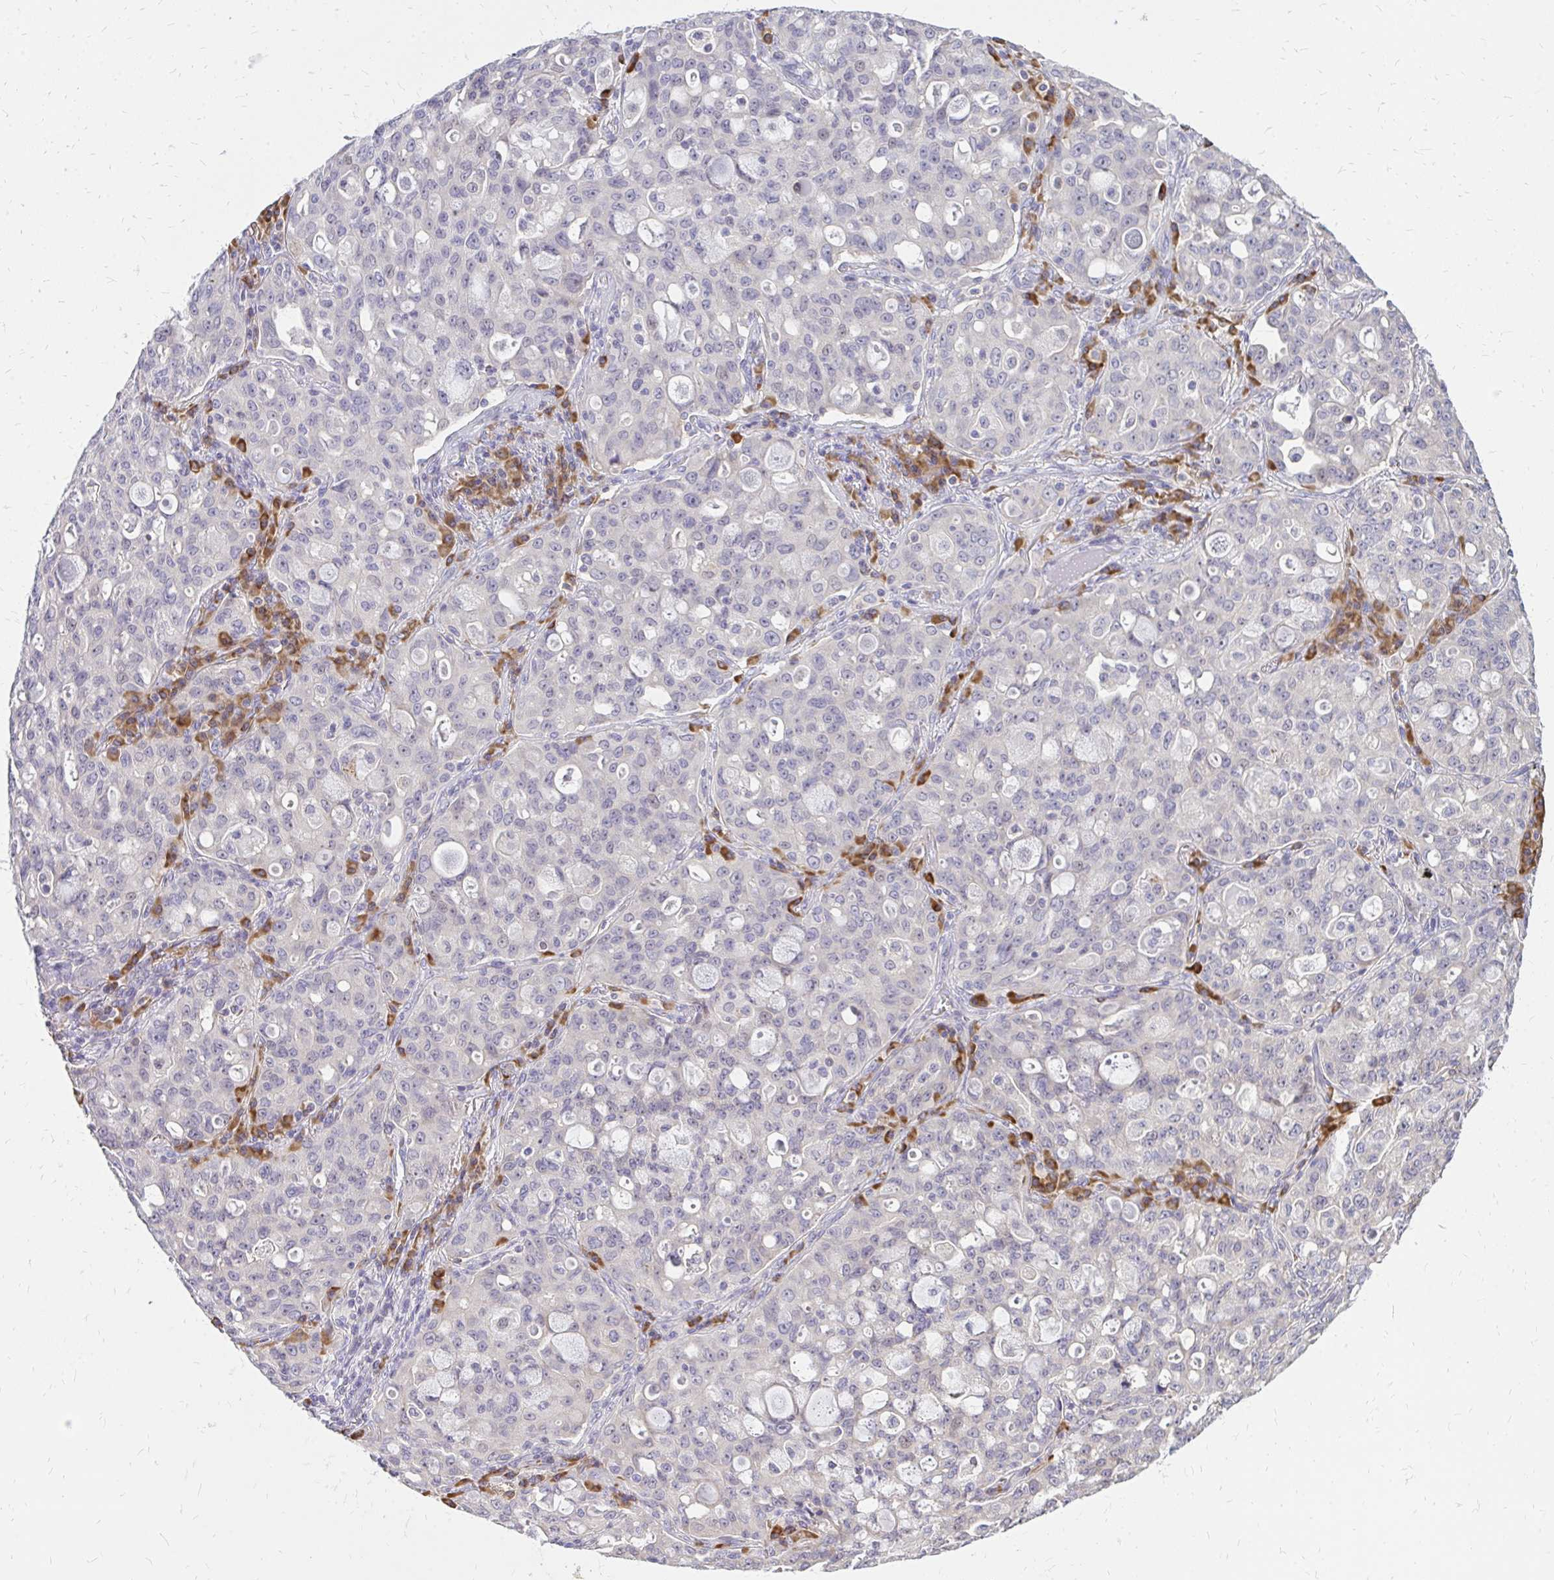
{"staining": {"intensity": "negative", "quantity": "none", "location": "none"}, "tissue": "lung cancer", "cell_type": "Tumor cells", "image_type": "cancer", "snomed": [{"axis": "morphology", "description": "Adenocarcinoma, NOS"}, {"axis": "topography", "description": "Lung"}], "caption": "An image of lung adenocarcinoma stained for a protein displays no brown staining in tumor cells. (DAB (3,3'-diaminobenzidine) IHC with hematoxylin counter stain).", "gene": "FAM9A", "patient": {"sex": "female", "age": 44}}